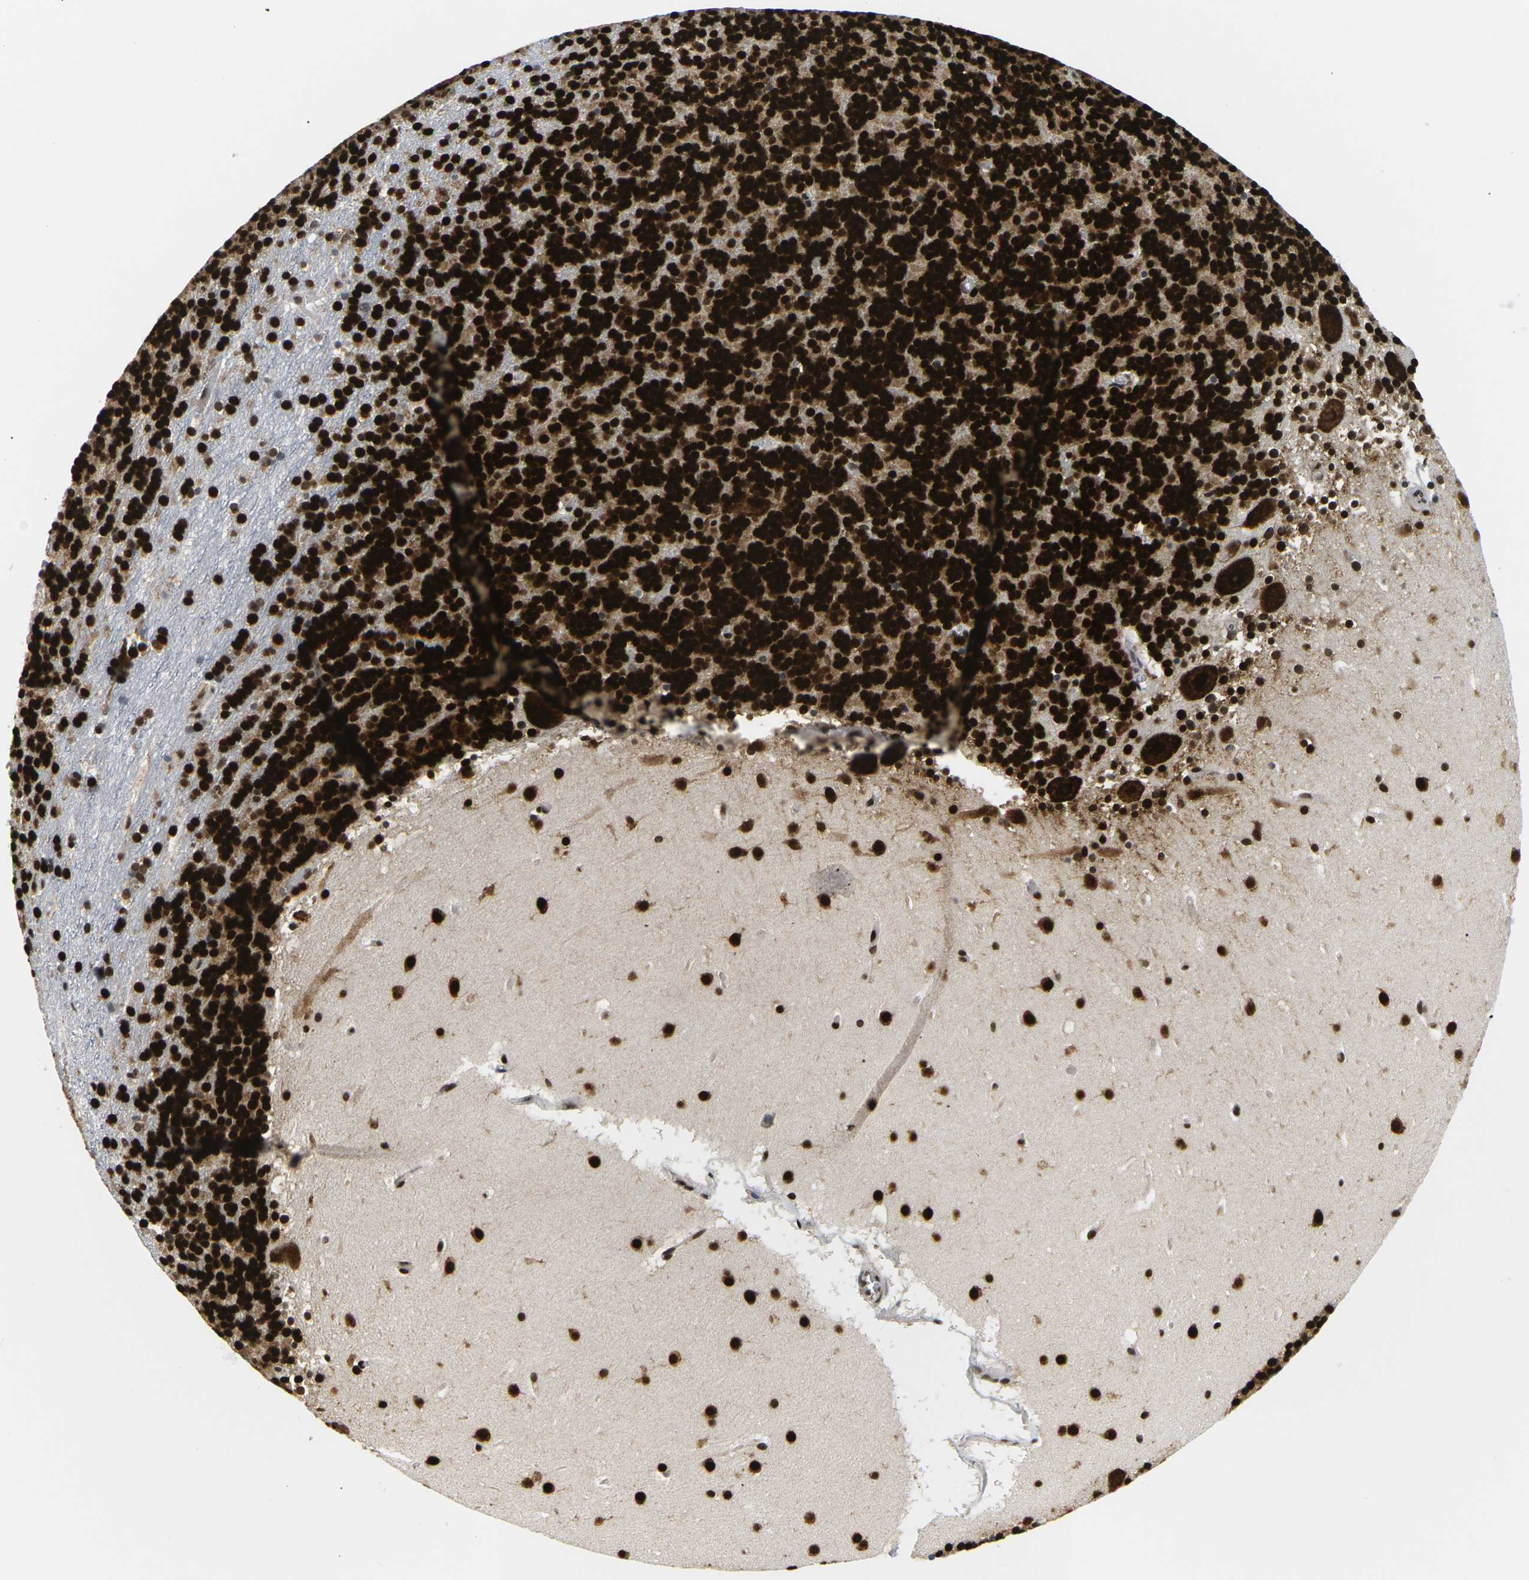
{"staining": {"intensity": "strong", "quantity": ">75%", "location": "nuclear"}, "tissue": "cerebellum", "cell_type": "Cells in granular layer", "image_type": "normal", "snomed": [{"axis": "morphology", "description": "Normal tissue, NOS"}, {"axis": "topography", "description": "Cerebellum"}], "caption": "Brown immunohistochemical staining in benign human cerebellum demonstrates strong nuclear staining in approximately >75% of cells in granular layer. (Stains: DAB (3,3'-diaminobenzidine) in brown, nuclei in blue, Microscopy: brightfield microscopy at high magnification).", "gene": "CELF1", "patient": {"sex": "male", "age": 45}}